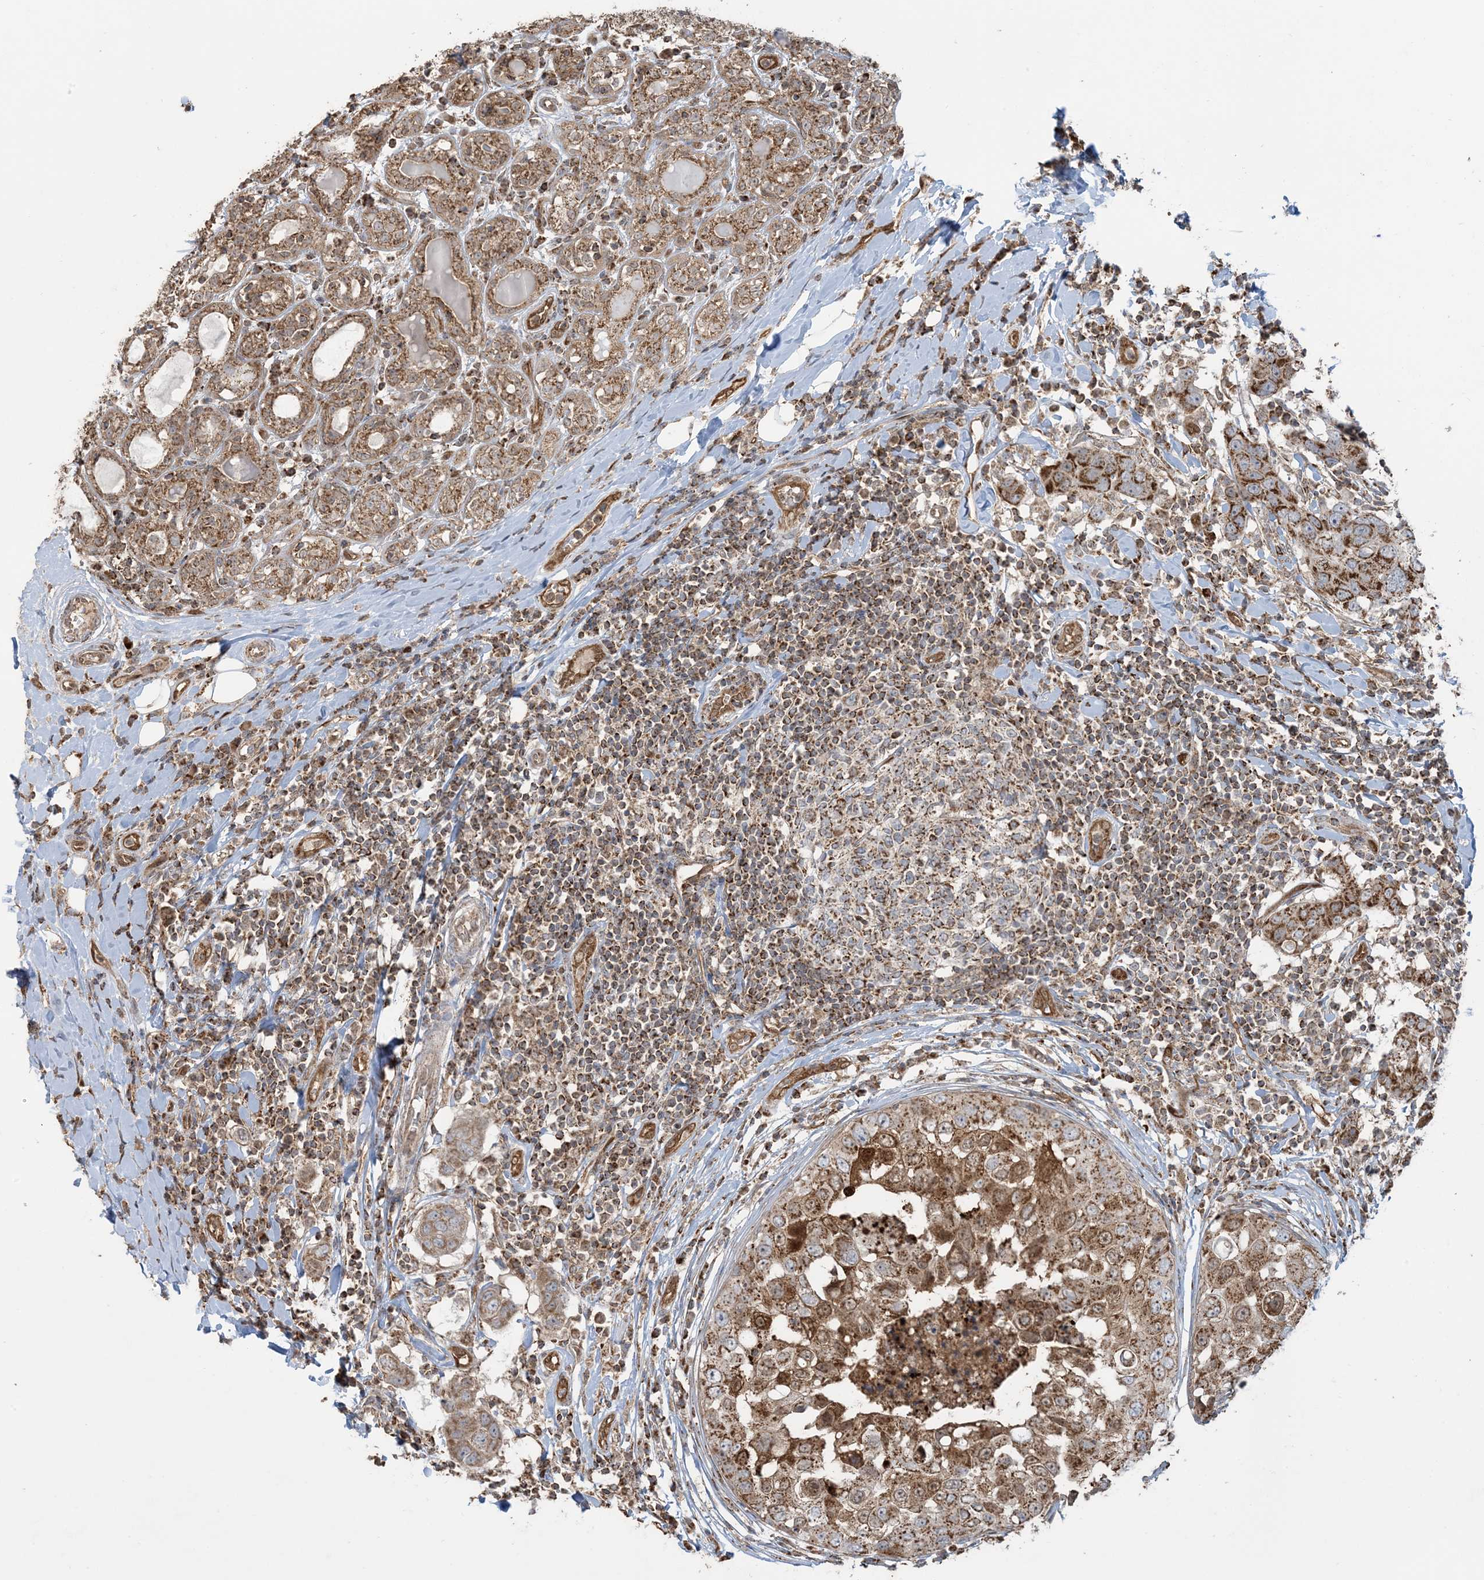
{"staining": {"intensity": "moderate", "quantity": ">75%", "location": "cytoplasmic/membranous"}, "tissue": "breast cancer", "cell_type": "Tumor cells", "image_type": "cancer", "snomed": [{"axis": "morphology", "description": "Duct carcinoma"}, {"axis": "topography", "description": "Breast"}], "caption": "Breast intraductal carcinoma stained with a brown dye shows moderate cytoplasmic/membranous positive expression in about >75% of tumor cells.", "gene": "PPM1F", "patient": {"sex": "female", "age": 27}}